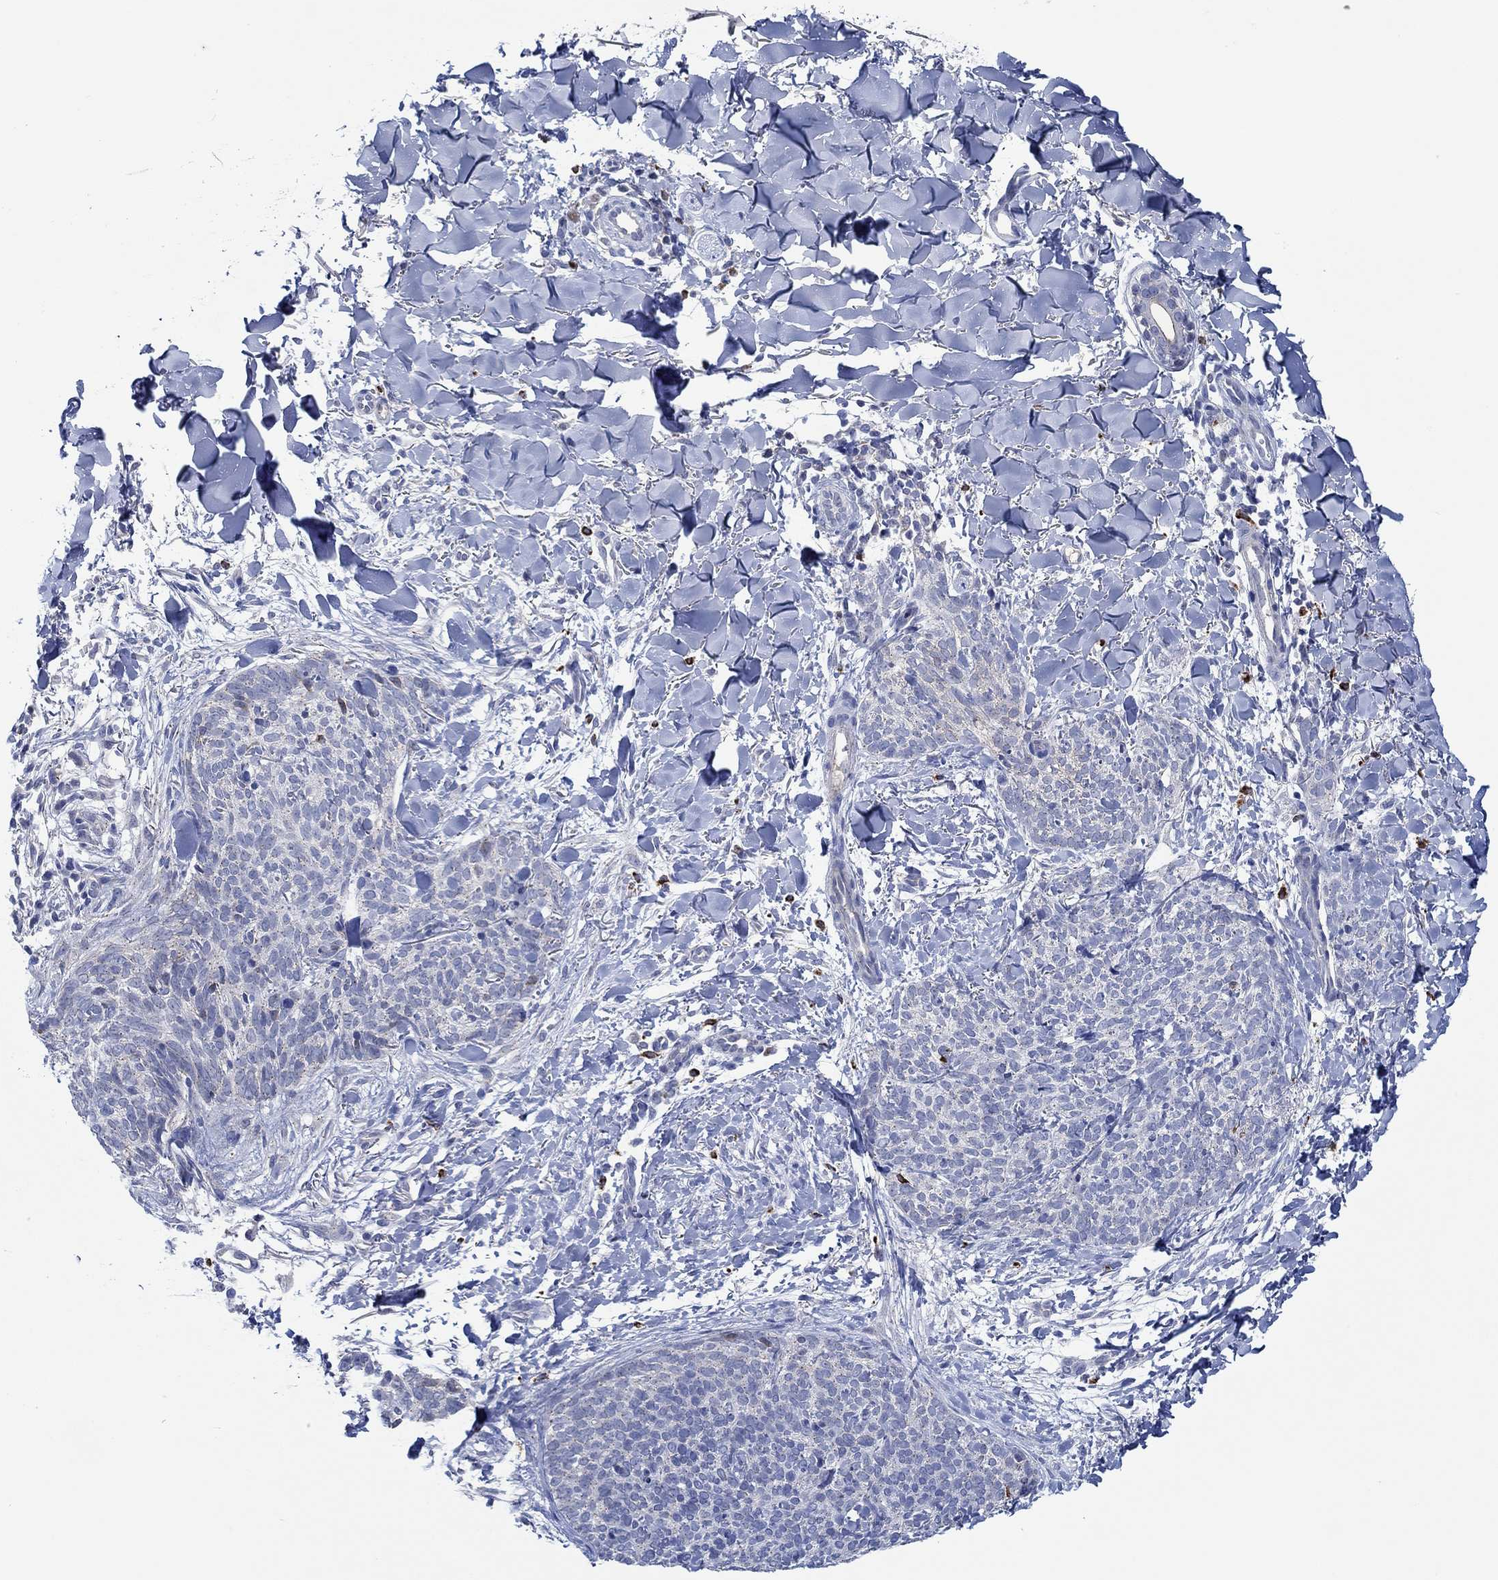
{"staining": {"intensity": "negative", "quantity": "none", "location": "none"}, "tissue": "skin cancer", "cell_type": "Tumor cells", "image_type": "cancer", "snomed": [{"axis": "morphology", "description": "Basal cell carcinoma"}, {"axis": "topography", "description": "Skin"}], "caption": "Immunohistochemistry (IHC) image of neoplastic tissue: human basal cell carcinoma (skin) stained with DAB (3,3'-diaminobenzidine) demonstrates no significant protein staining in tumor cells. (DAB (3,3'-diaminobenzidine) immunohistochemistry (IHC) visualized using brightfield microscopy, high magnification).", "gene": "CPM", "patient": {"sex": "male", "age": 64}}